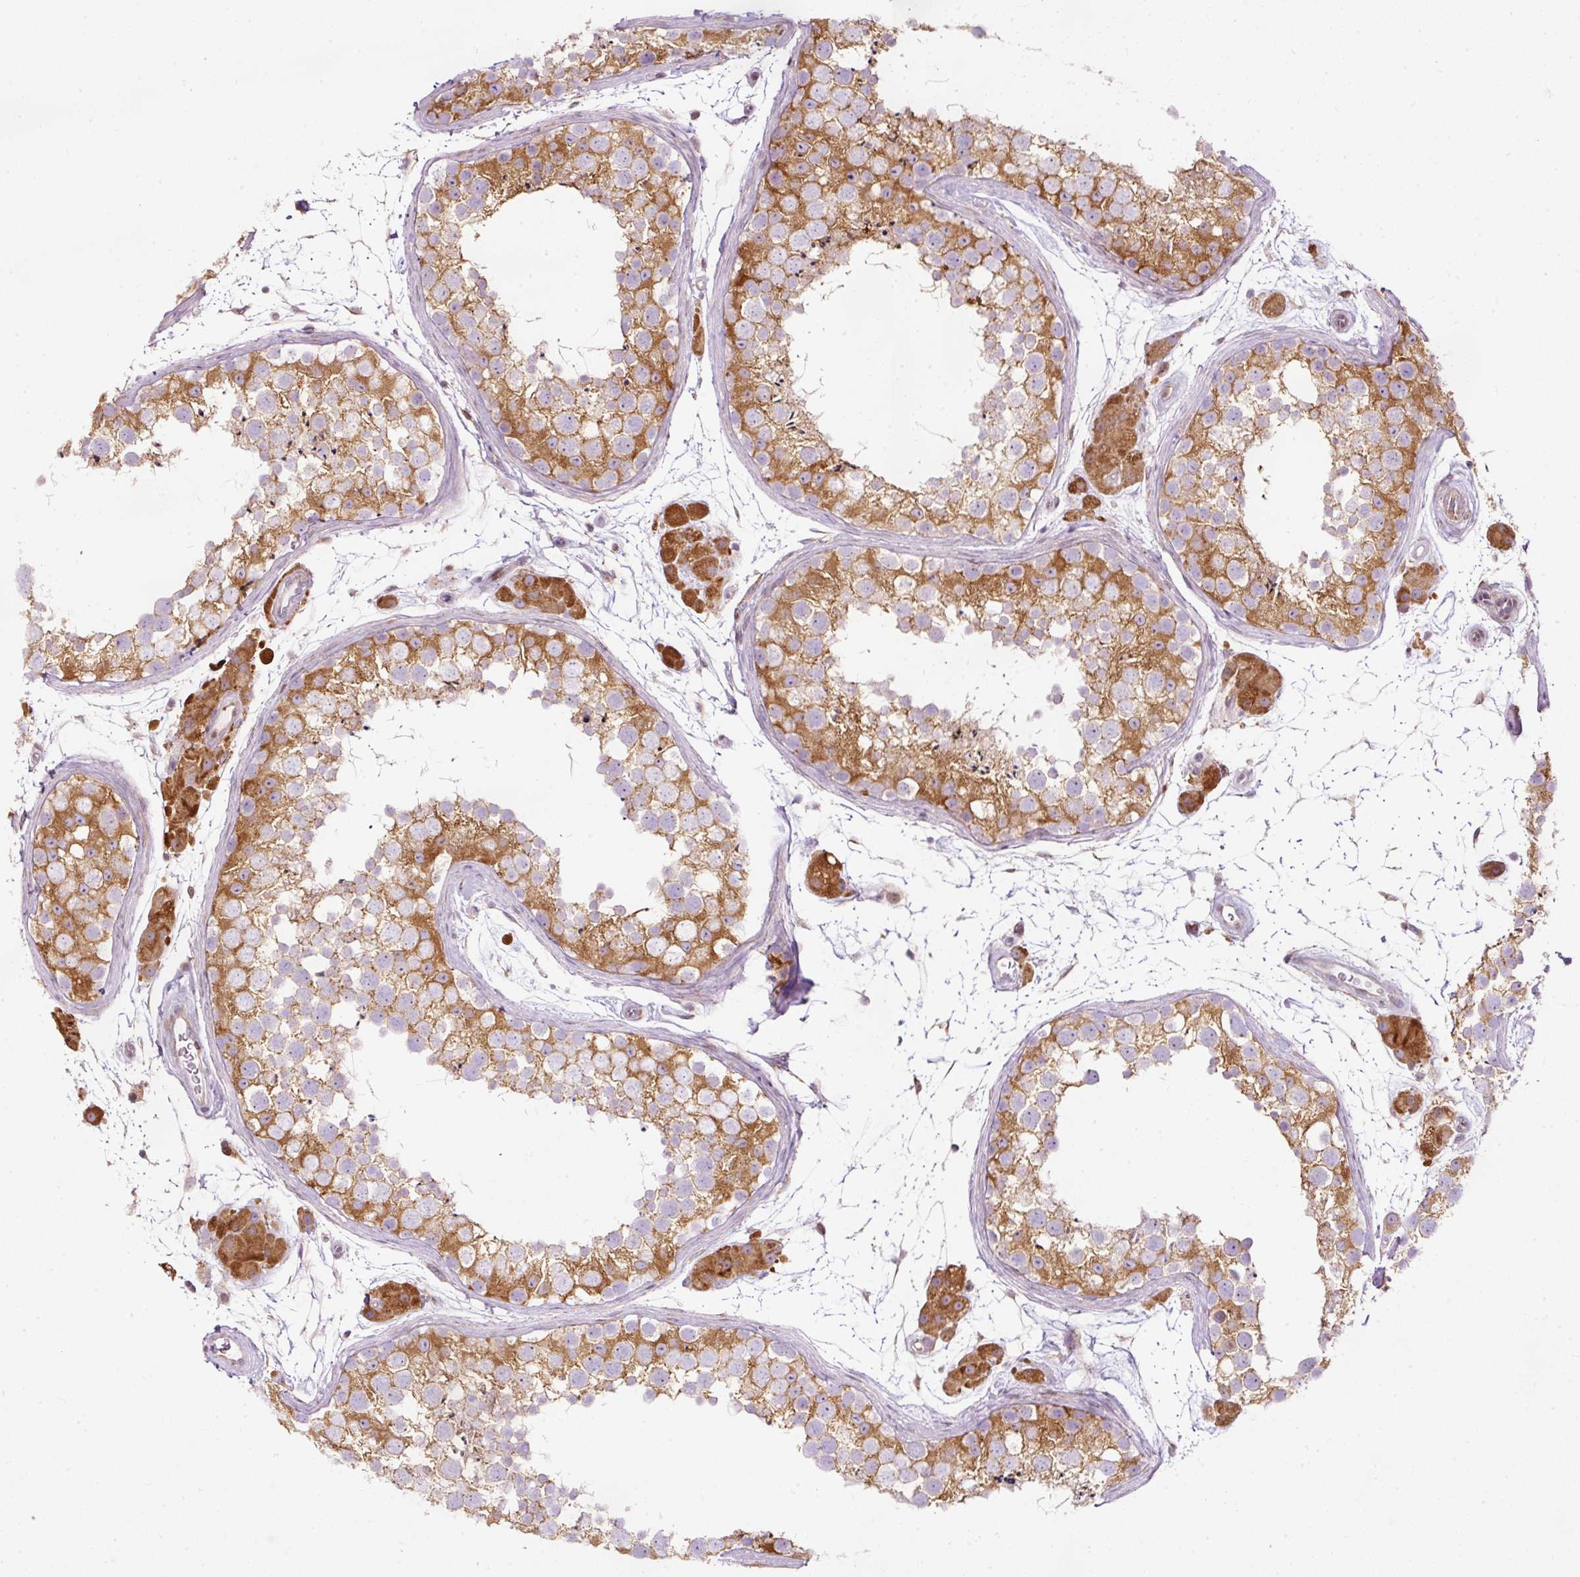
{"staining": {"intensity": "moderate", "quantity": ">75%", "location": "cytoplasmic/membranous"}, "tissue": "testis", "cell_type": "Cells in seminiferous ducts", "image_type": "normal", "snomed": [{"axis": "morphology", "description": "Normal tissue, NOS"}, {"axis": "topography", "description": "Testis"}], "caption": "Moderate cytoplasmic/membranous protein expression is seen in approximately >75% of cells in seminiferous ducts in testis. The staining was performed using DAB to visualize the protein expression in brown, while the nuclei were stained in blue with hematoxylin (Magnification: 20x).", "gene": "SCNM1", "patient": {"sex": "male", "age": 41}}